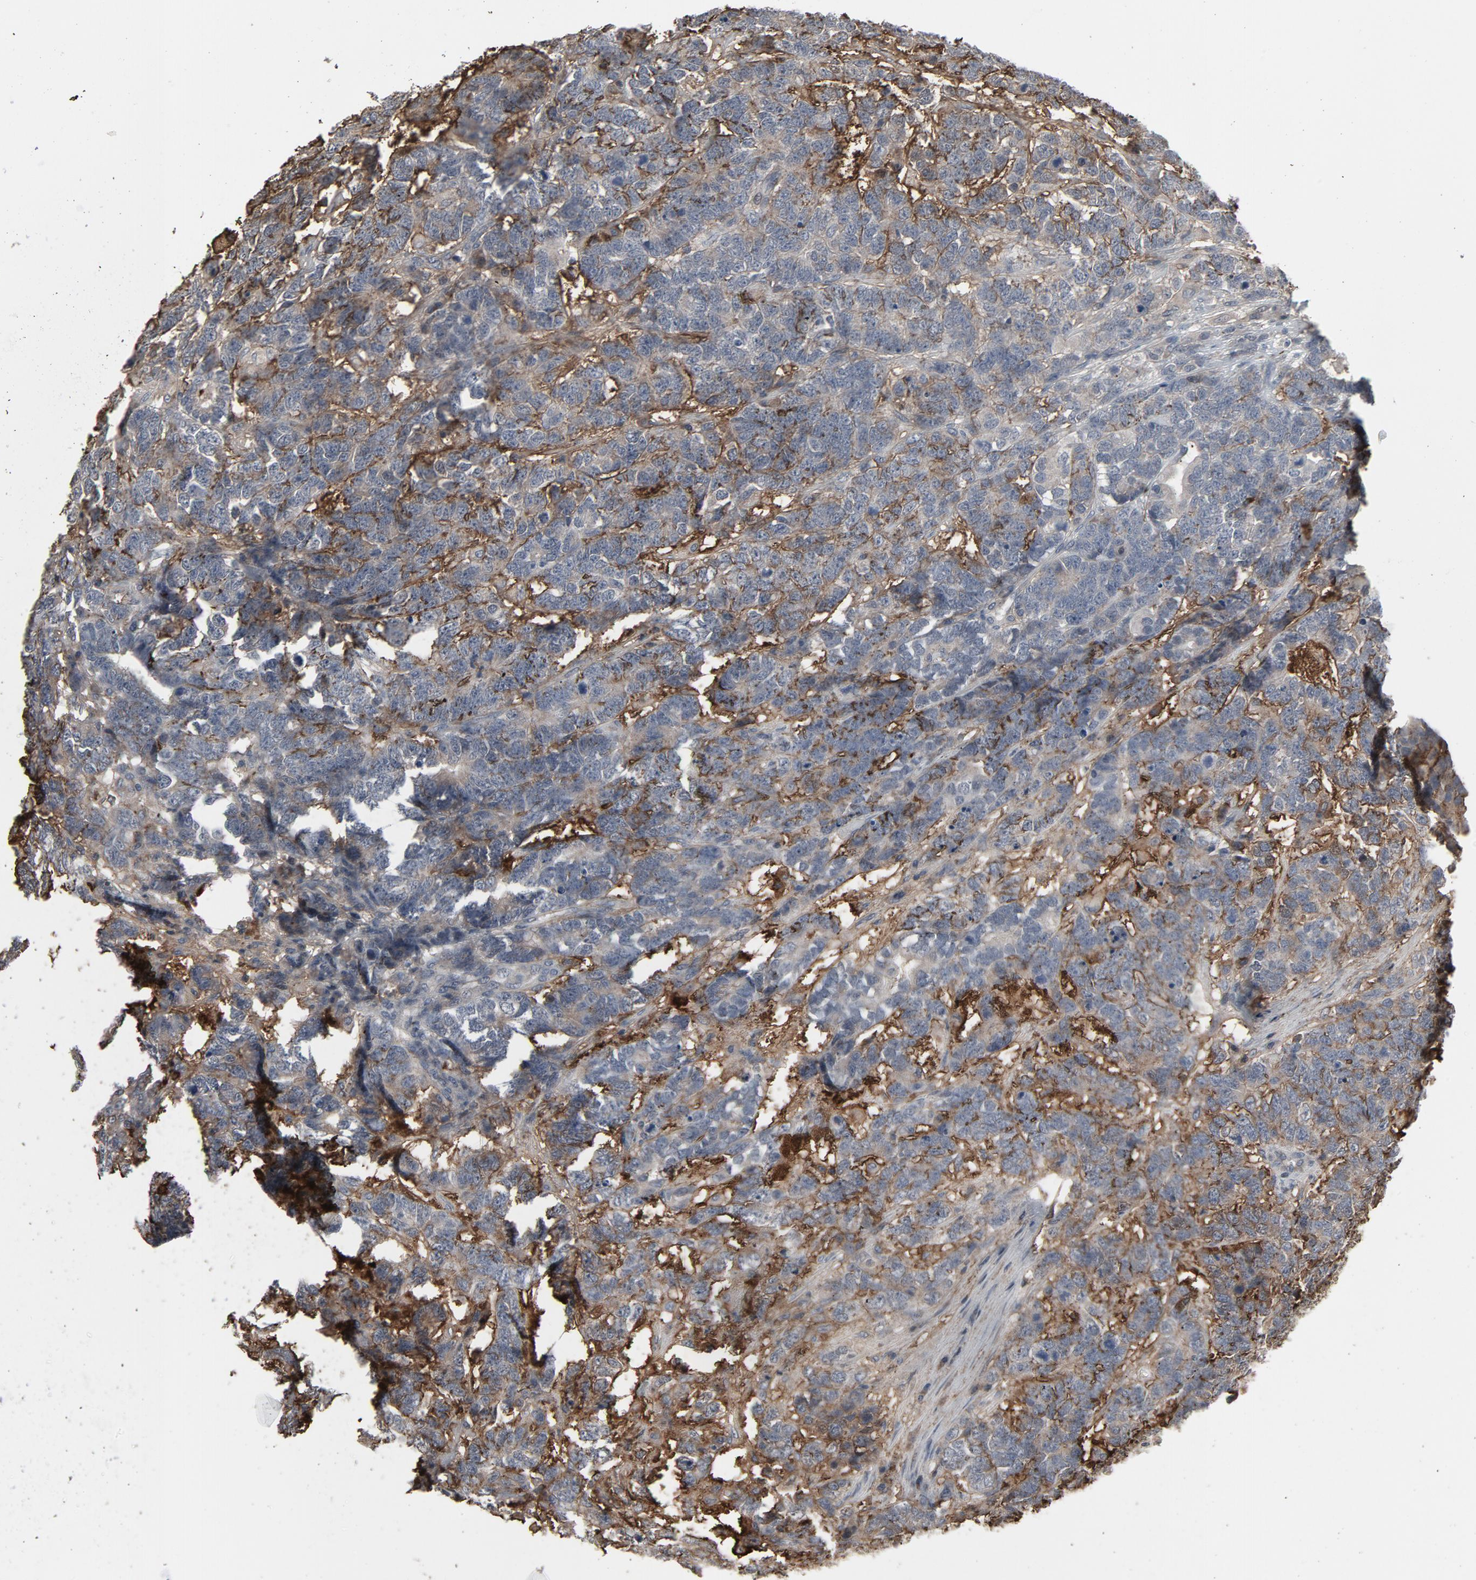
{"staining": {"intensity": "negative", "quantity": "none", "location": "none"}, "tissue": "testis cancer", "cell_type": "Tumor cells", "image_type": "cancer", "snomed": [{"axis": "morphology", "description": "Carcinoma, Embryonal, NOS"}, {"axis": "topography", "description": "Testis"}], "caption": "The image shows no significant staining in tumor cells of testis cancer.", "gene": "PDZD4", "patient": {"sex": "male", "age": 26}}